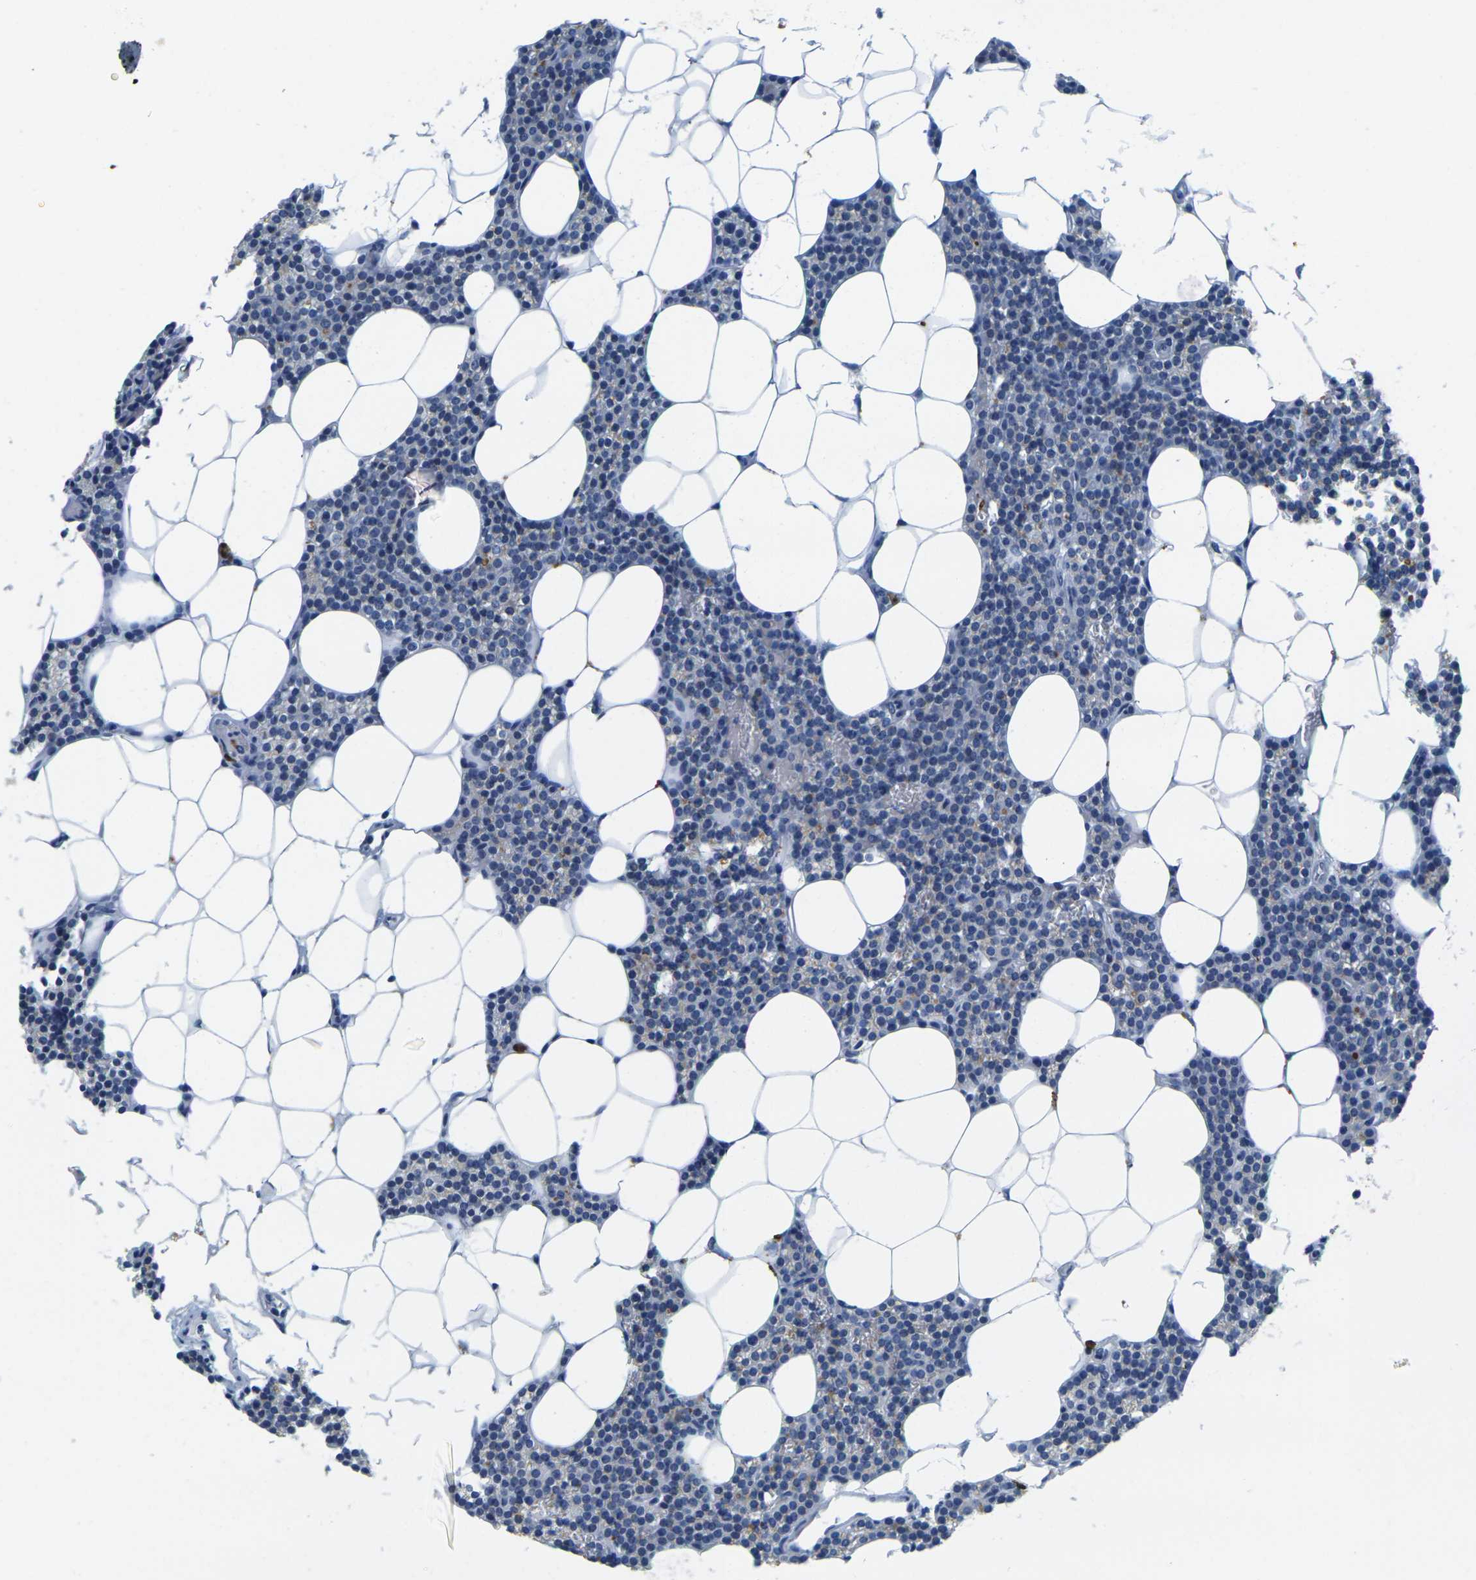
{"staining": {"intensity": "negative", "quantity": "none", "location": "none"}, "tissue": "parathyroid gland", "cell_type": "Glandular cells", "image_type": "normal", "snomed": [{"axis": "morphology", "description": "Normal tissue, NOS"}, {"axis": "morphology", "description": "Adenoma, NOS"}, {"axis": "topography", "description": "Parathyroid gland"}], "caption": "Immunohistochemistry (IHC) photomicrograph of unremarkable parathyroid gland: human parathyroid gland stained with DAB shows no significant protein positivity in glandular cells. (DAB immunohistochemistry (IHC), high magnification).", "gene": "GPR15", "patient": {"sex": "female", "age": 51}}